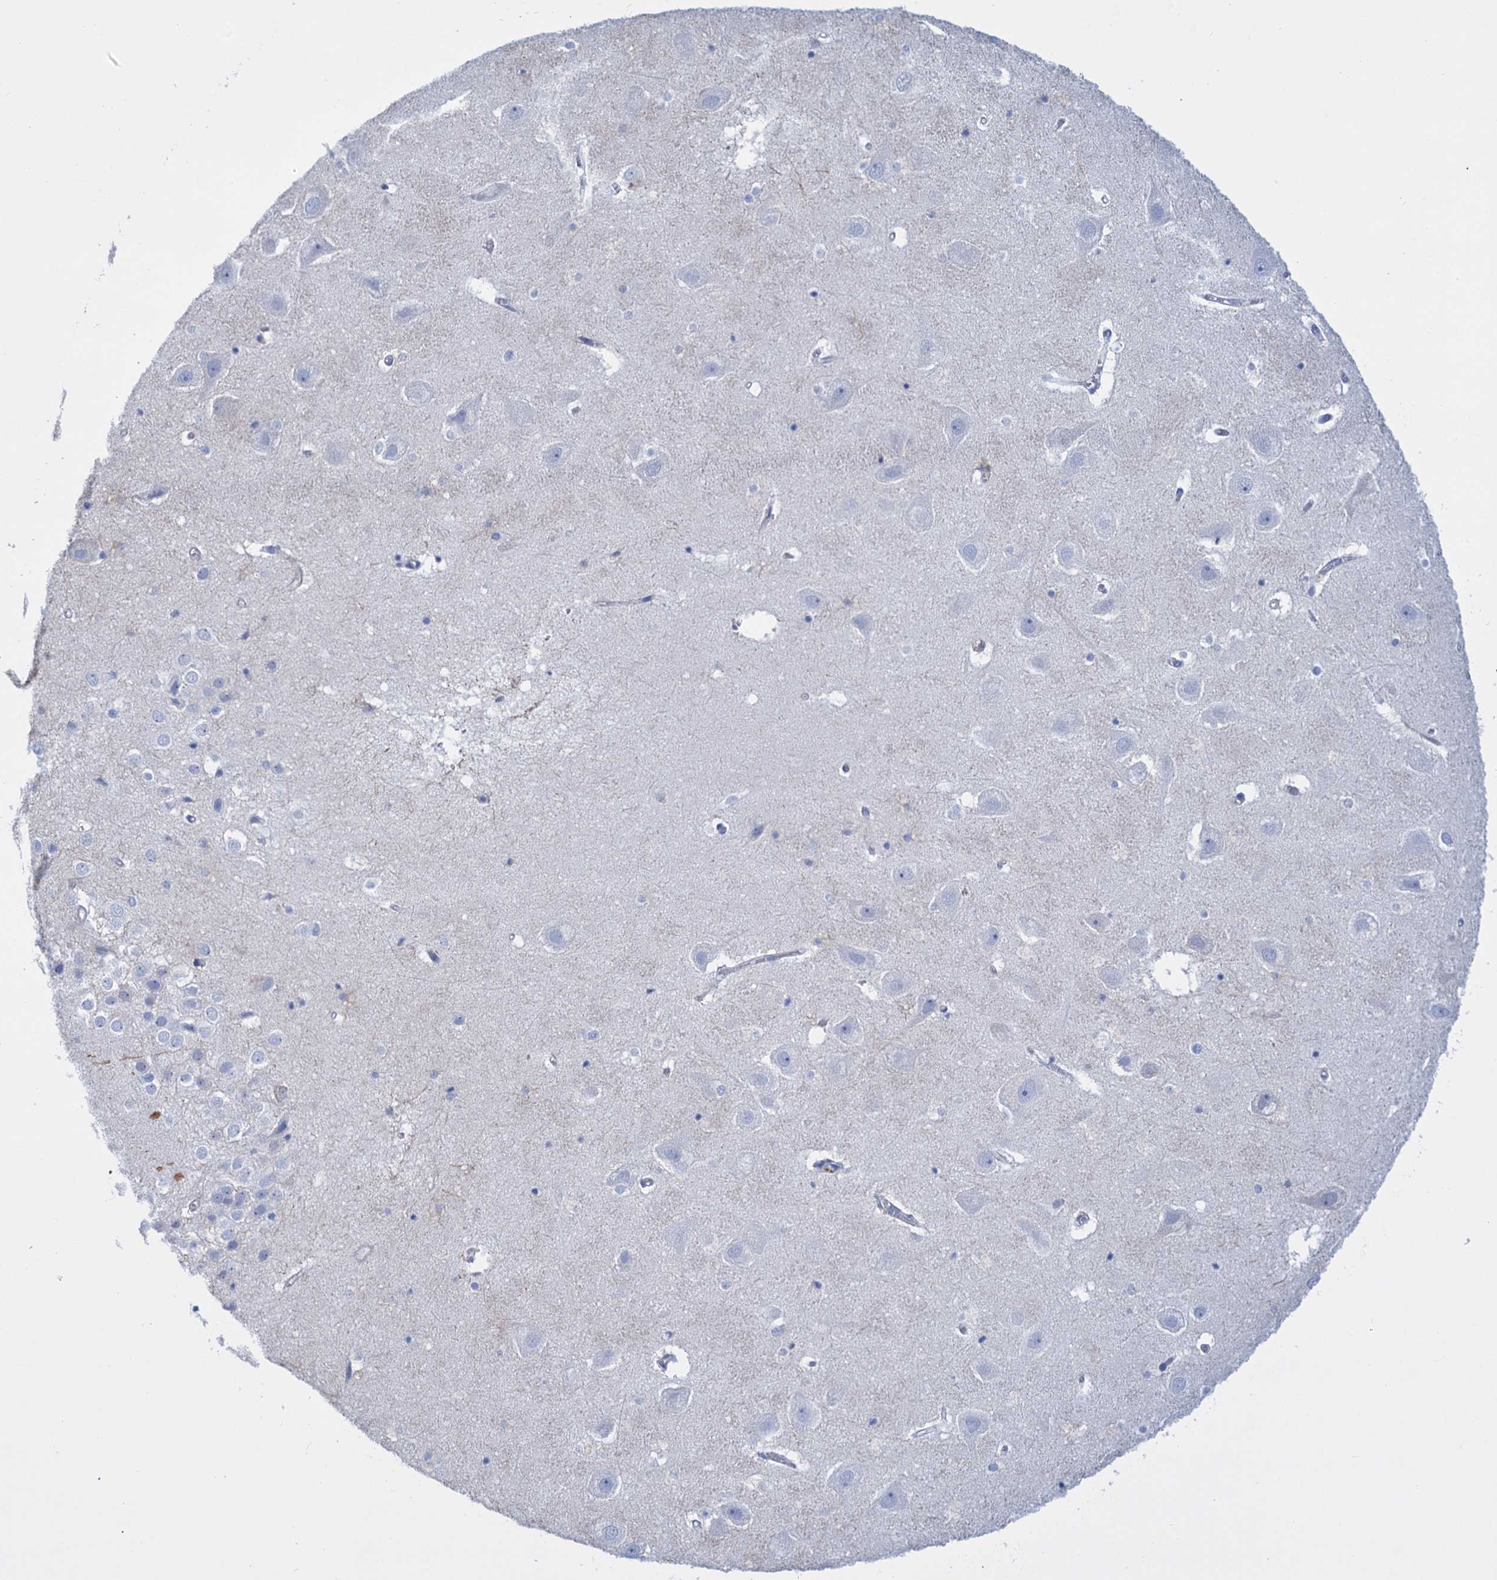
{"staining": {"intensity": "negative", "quantity": "none", "location": "none"}, "tissue": "hippocampus", "cell_type": "Glial cells", "image_type": "normal", "snomed": [{"axis": "morphology", "description": "Normal tissue, NOS"}, {"axis": "topography", "description": "Hippocampus"}], "caption": "DAB (3,3'-diaminobenzidine) immunohistochemical staining of unremarkable hippocampus demonstrates no significant expression in glial cells. (DAB immunohistochemistry, high magnification).", "gene": "FBXW12", "patient": {"sex": "female", "age": 52}}